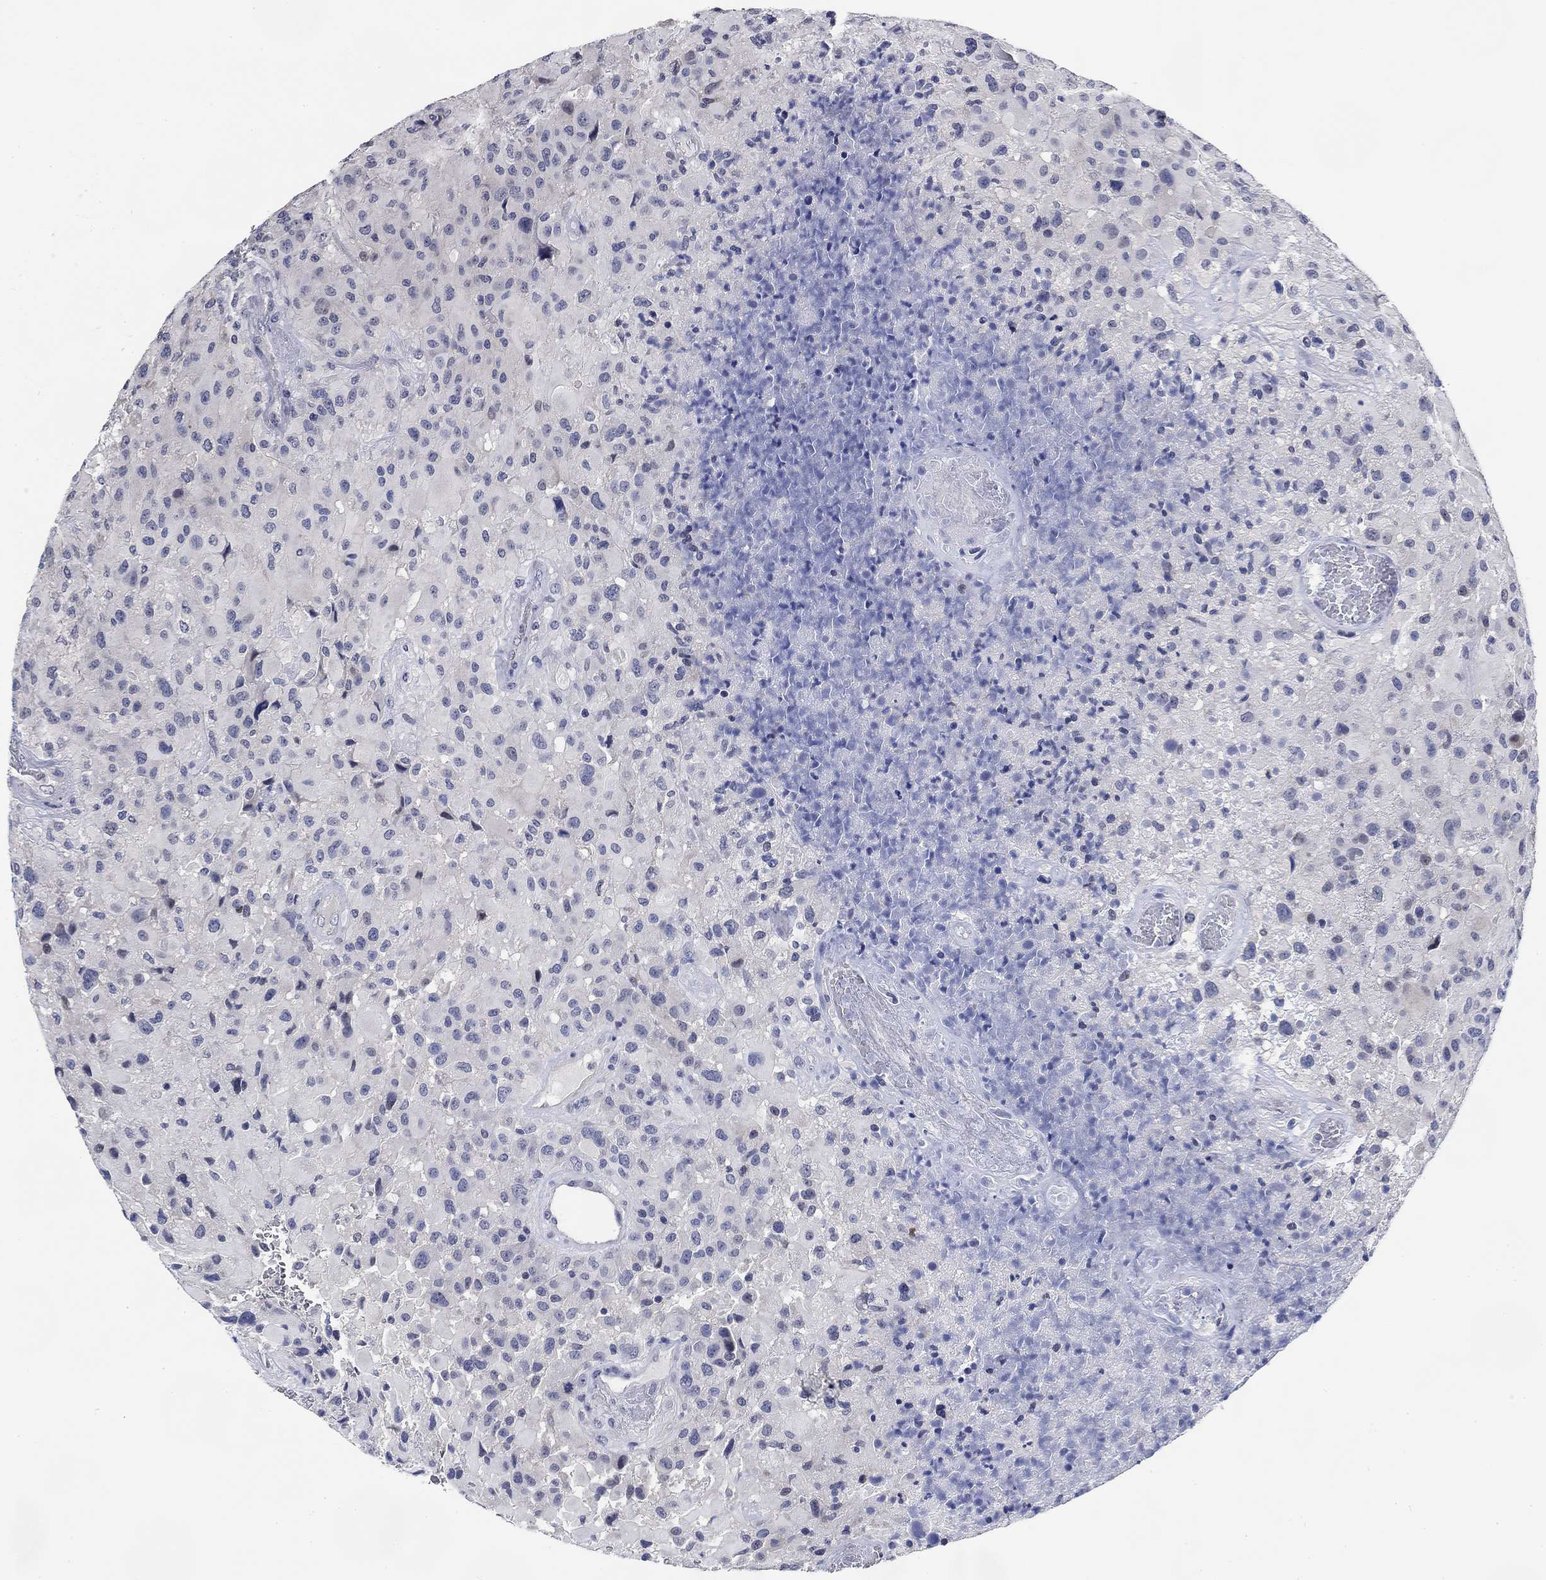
{"staining": {"intensity": "negative", "quantity": "none", "location": "none"}, "tissue": "glioma", "cell_type": "Tumor cells", "image_type": "cancer", "snomed": [{"axis": "morphology", "description": "Glioma, malignant, High grade"}, {"axis": "topography", "description": "Cerebral cortex"}], "caption": "The immunohistochemistry micrograph has no significant positivity in tumor cells of glioma tissue.", "gene": "DAZL", "patient": {"sex": "male", "age": 35}}